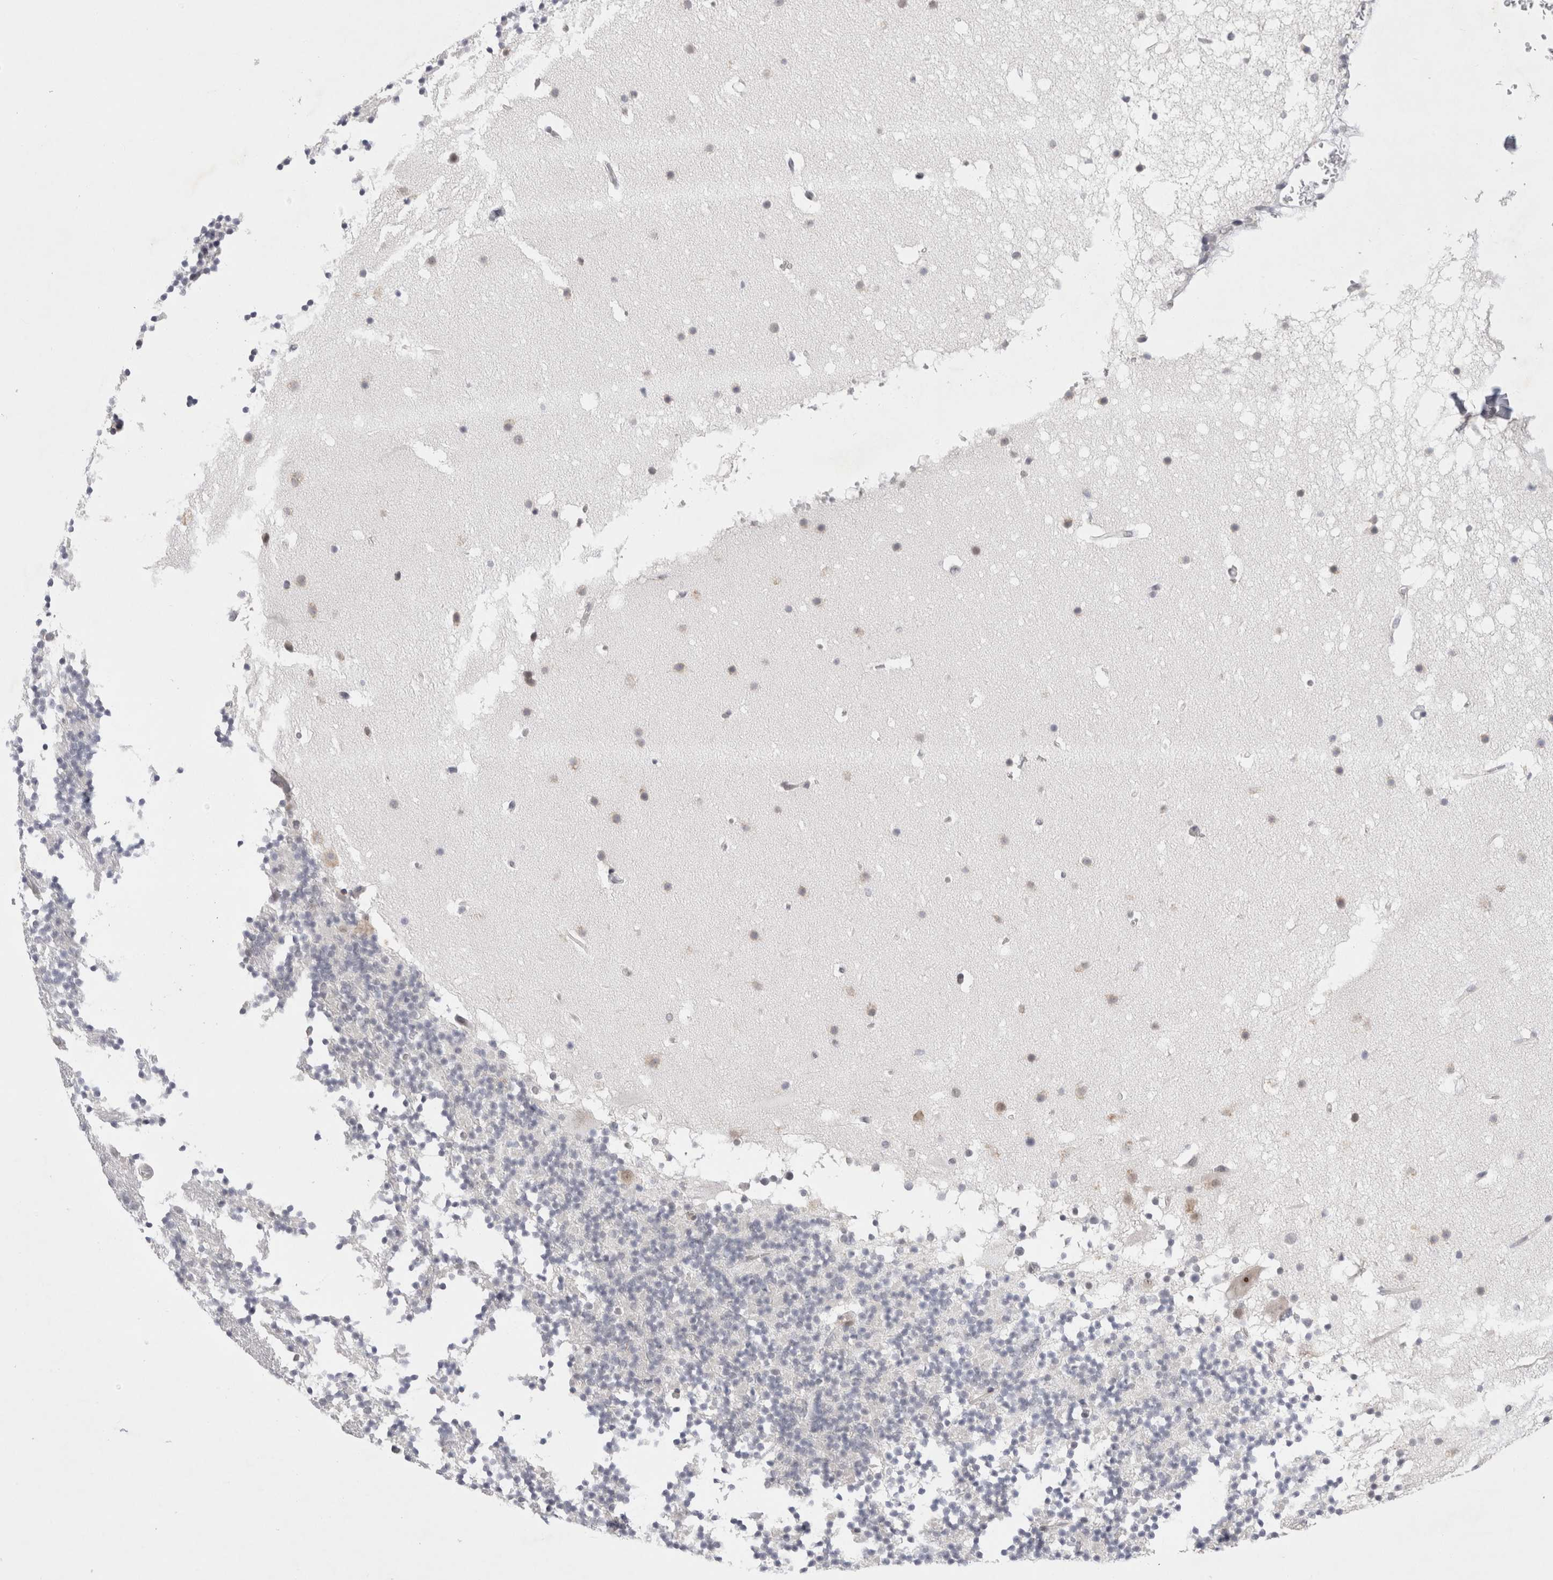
{"staining": {"intensity": "negative", "quantity": "none", "location": "none"}, "tissue": "cerebellum", "cell_type": "Cells in granular layer", "image_type": "normal", "snomed": [{"axis": "morphology", "description": "Normal tissue, NOS"}, {"axis": "topography", "description": "Cerebellum"}], "caption": "This is an immunohistochemistry micrograph of unremarkable human cerebellum. There is no expression in cells in granular layer.", "gene": "TRMT1L", "patient": {"sex": "male", "age": 57}}